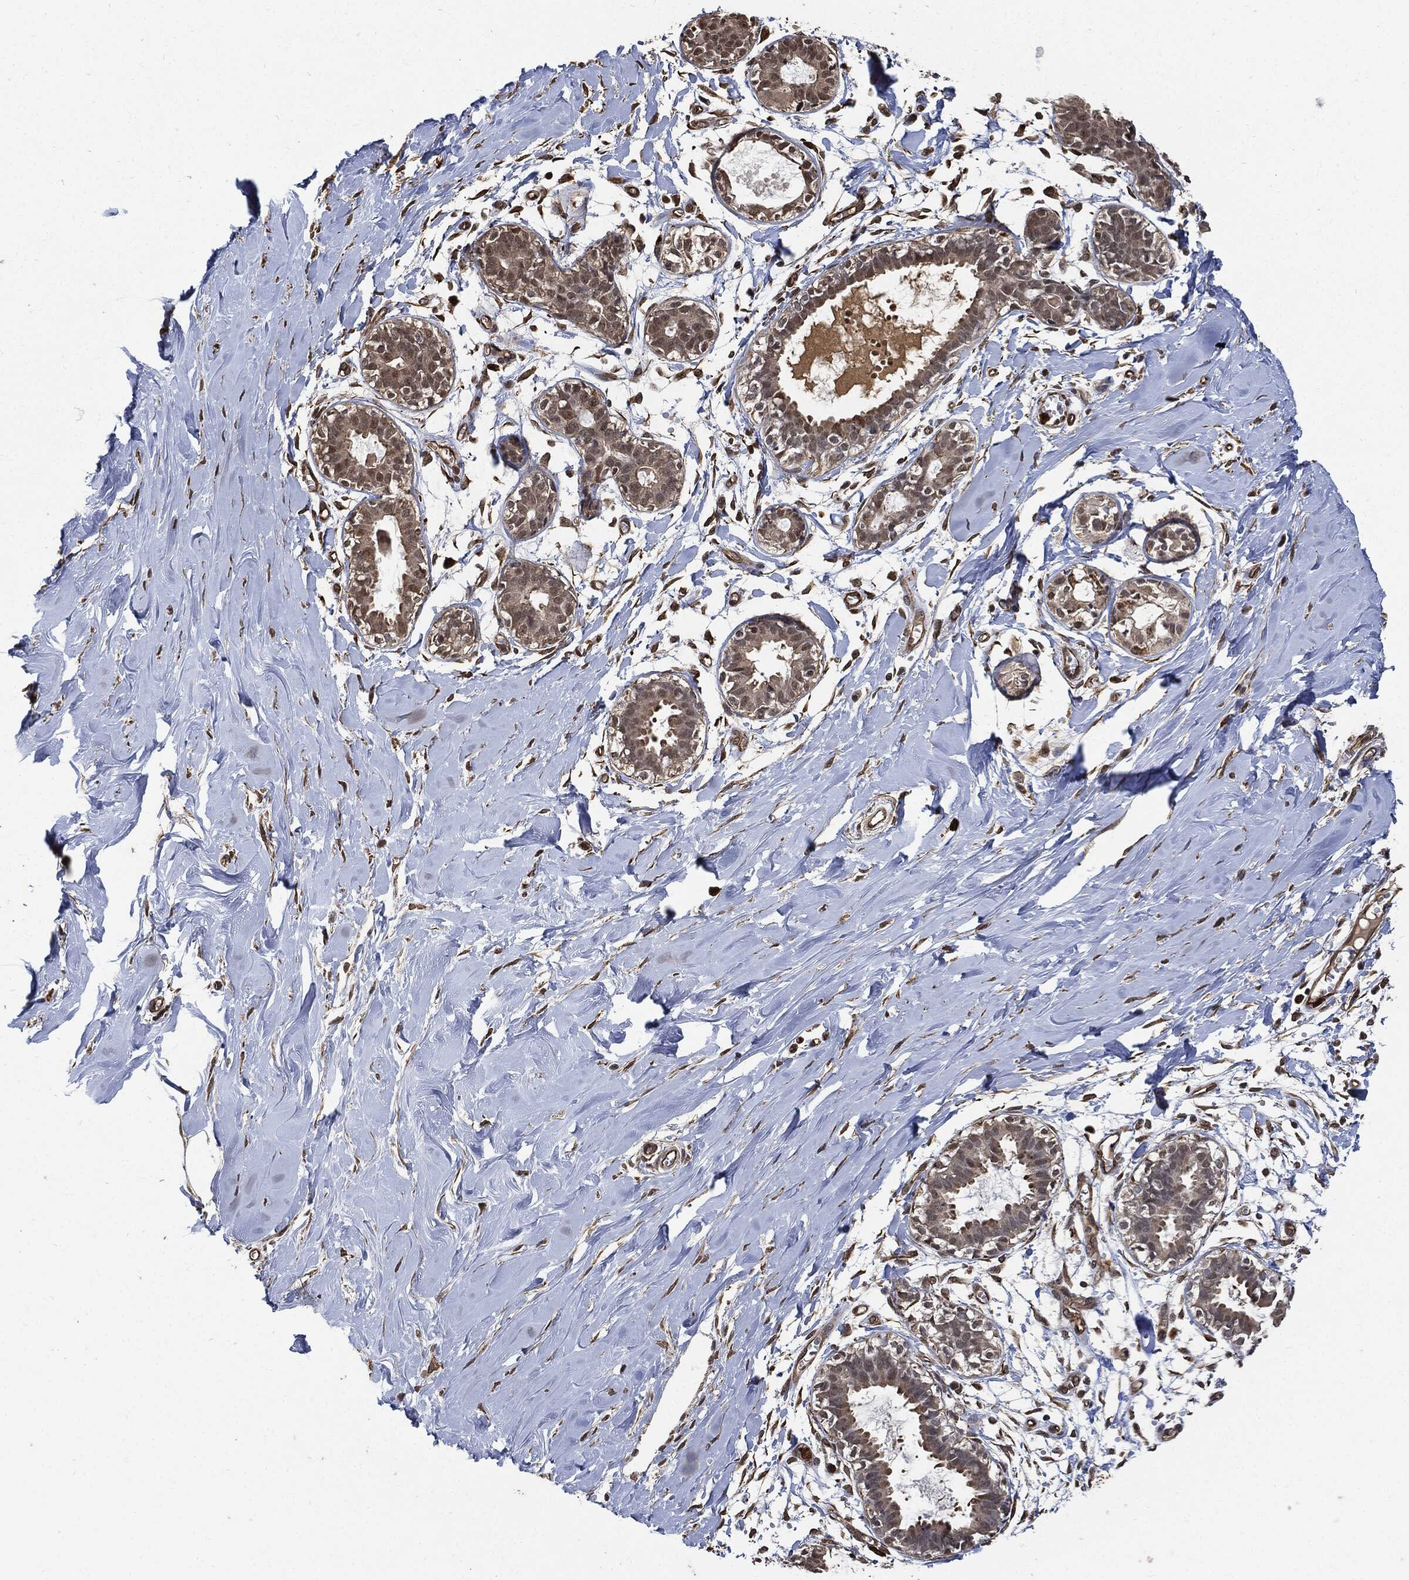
{"staining": {"intensity": "negative", "quantity": "none", "location": "none"}, "tissue": "soft tissue", "cell_type": "Fibroblasts", "image_type": "normal", "snomed": [{"axis": "morphology", "description": "Normal tissue, NOS"}, {"axis": "topography", "description": "Breast"}], "caption": "Fibroblasts show no significant expression in normal soft tissue.", "gene": "S100A9", "patient": {"sex": "female", "age": 49}}